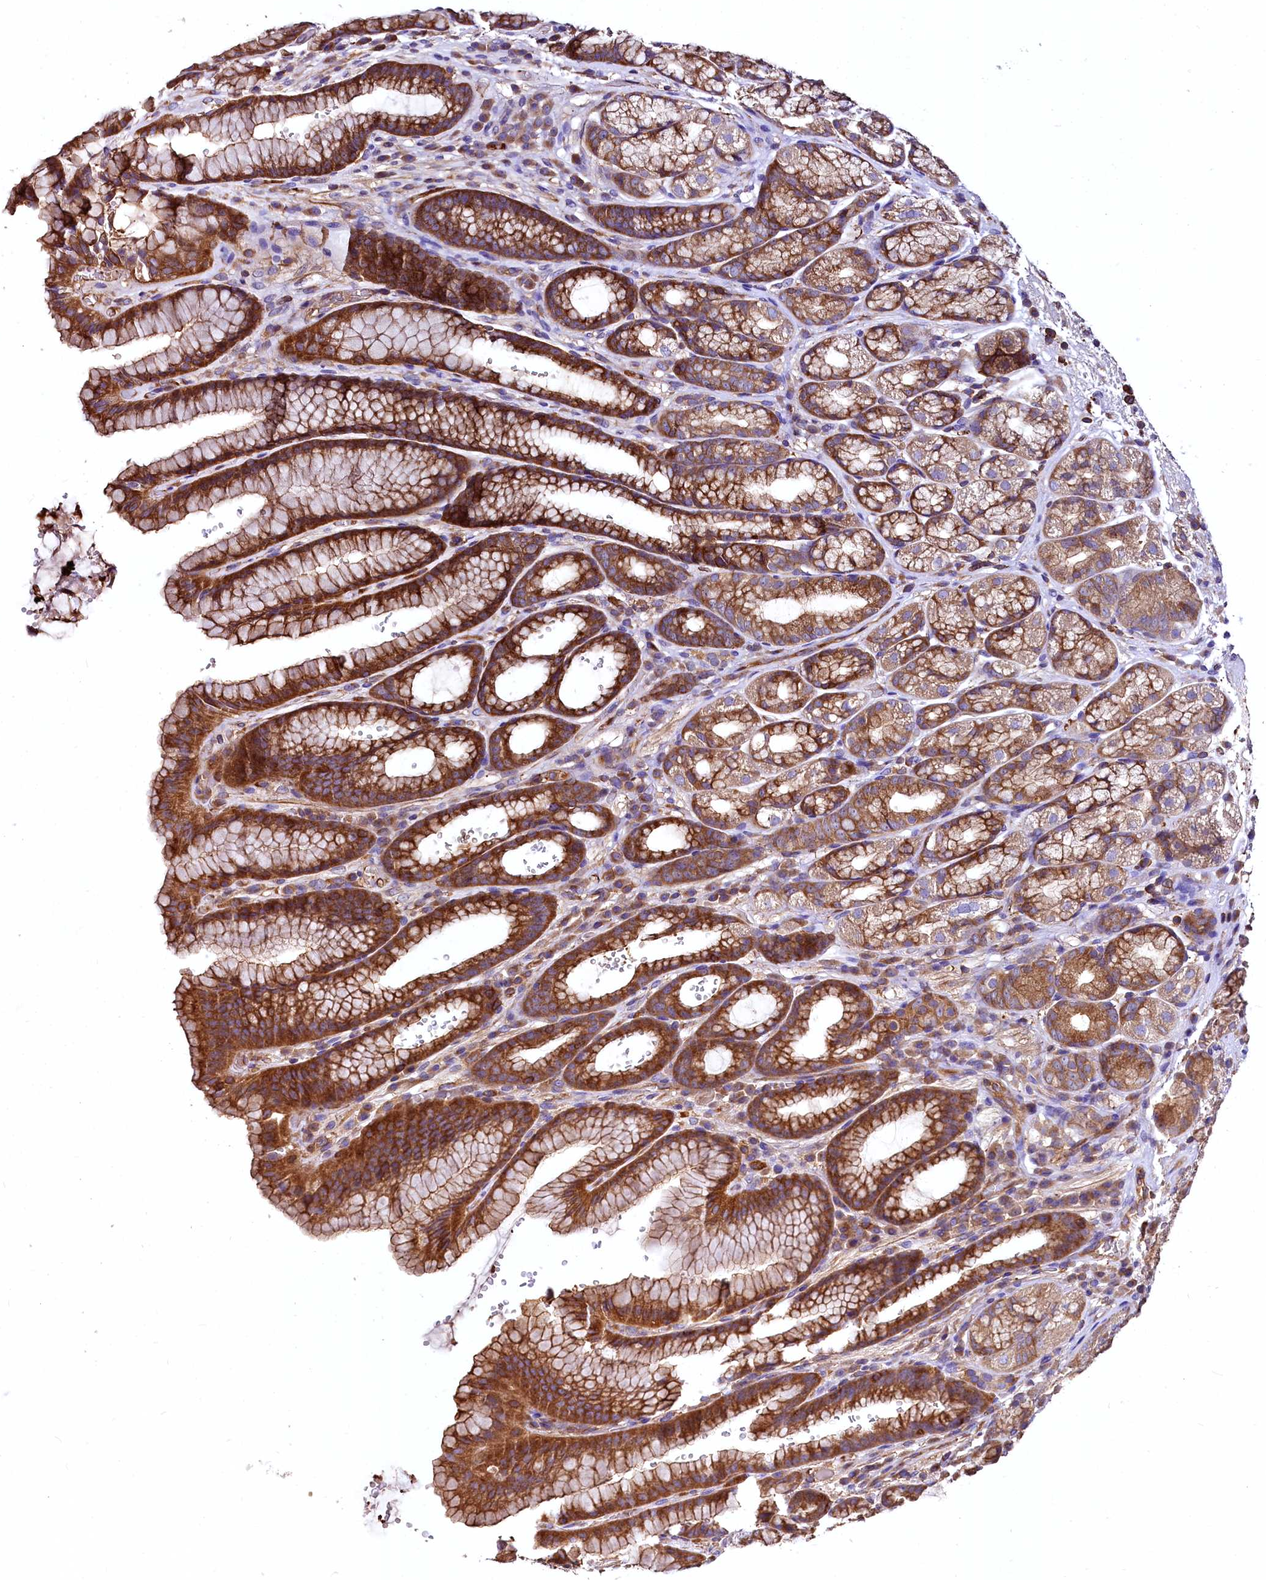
{"staining": {"intensity": "strong", "quantity": ">75%", "location": "cytoplasmic/membranous"}, "tissue": "stomach", "cell_type": "Glandular cells", "image_type": "normal", "snomed": [{"axis": "morphology", "description": "Normal tissue, NOS"}, {"axis": "morphology", "description": "Adenocarcinoma, NOS"}, {"axis": "topography", "description": "Stomach"}], "caption": "About >75% of glandular cells in unremarkable human stomach display strong cytoplasmic/membranous protein positivity as visualized by brown immunohistochemical staining.", "gene": "RARS2", "patient": {"sex": "male", "age": 57}}